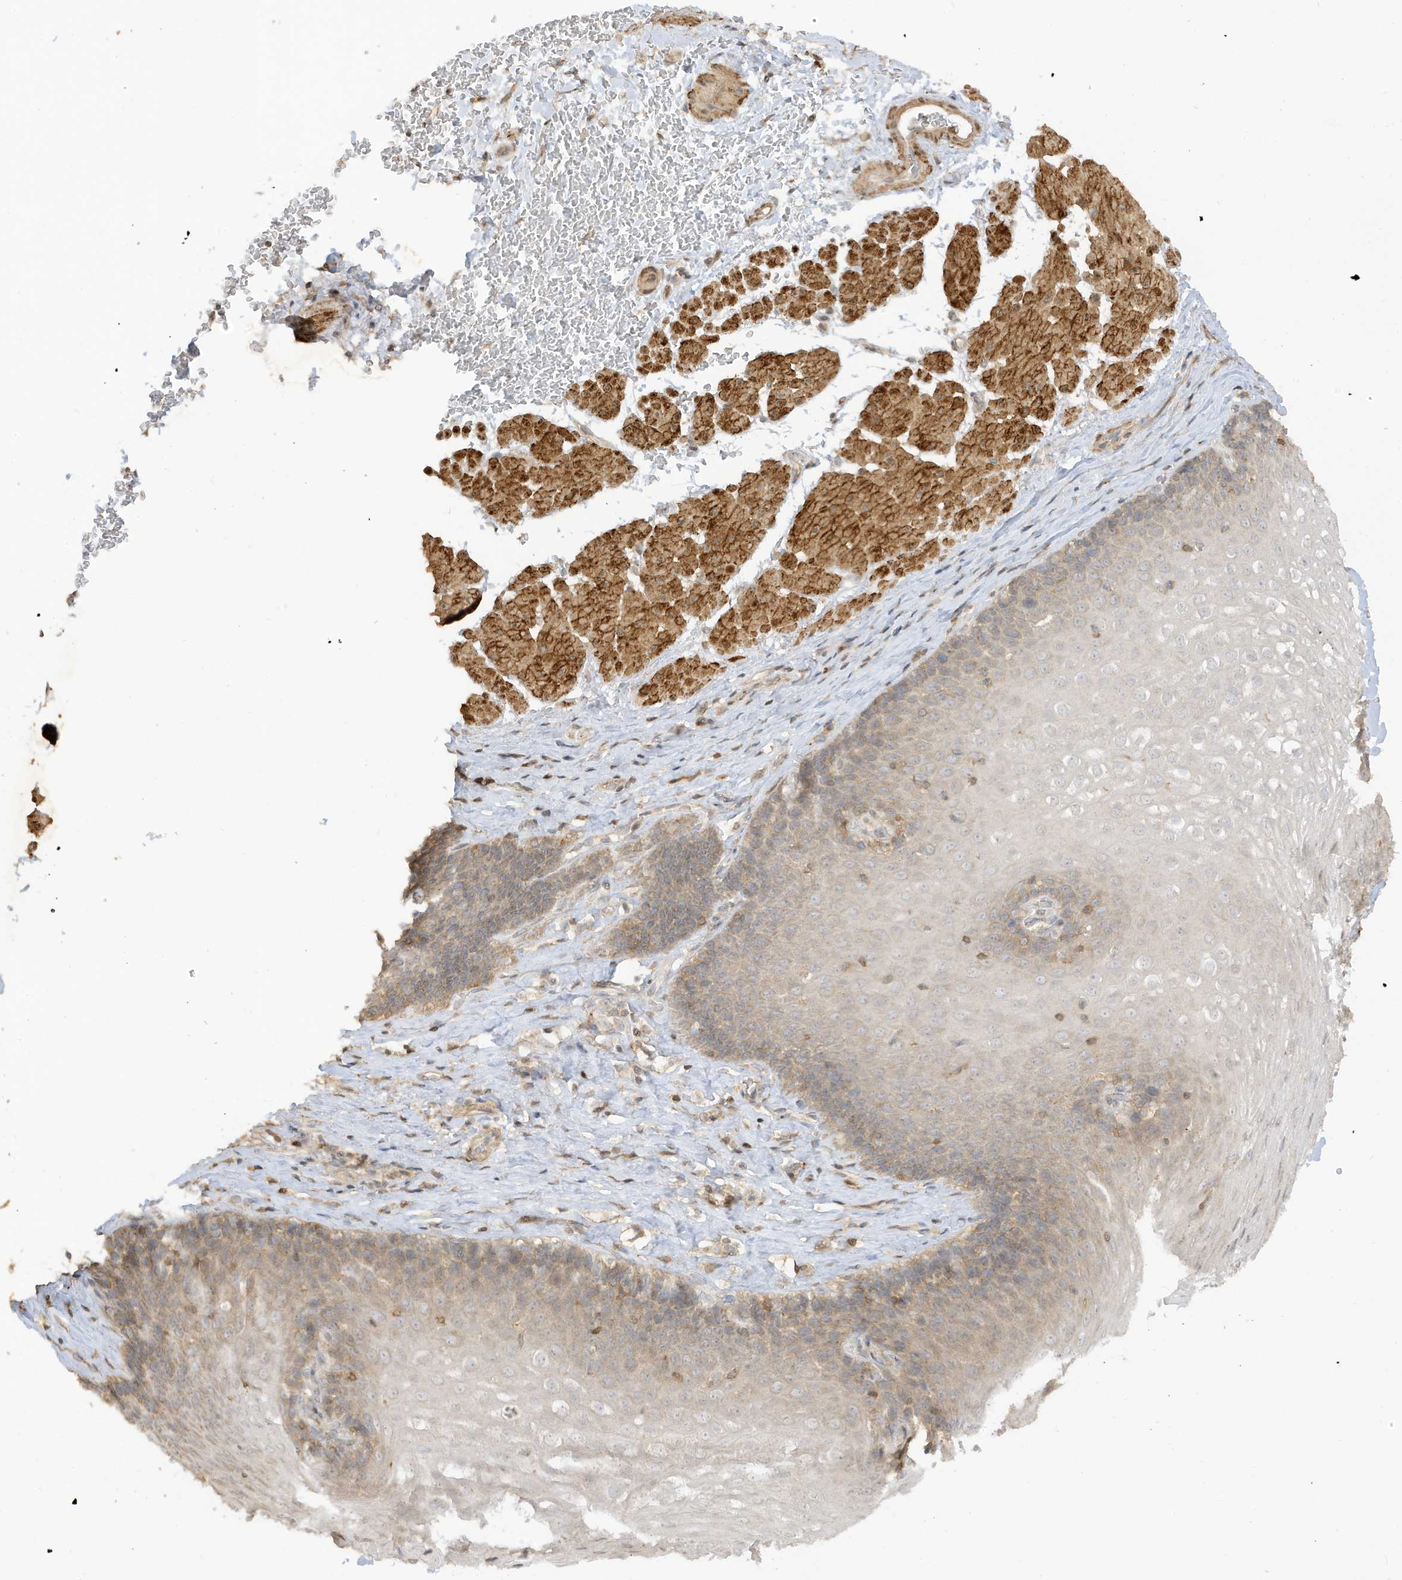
{"staining": {"intensity": "moderate", "quantity": "25%-75%", "location": "cytoplasmic/membranous,nuclear"}, "tissue": "esophagus", "cell_type": "Squamous epithelial cells", "image_type": "normal", "snomed": [{"axis": "morphology", "description": "Normal tissue, NOS"}, {"axis": "topography", "description": "Esophagus"}], "caption": "Squamous epithelial cells show medium levels of moderate cytoplasmic/membranous,nuclear staining in about 25%-75% of cells in normal esophagus.", "gene": "TAB3", "patient": {"sex": "female", "age": 66}}